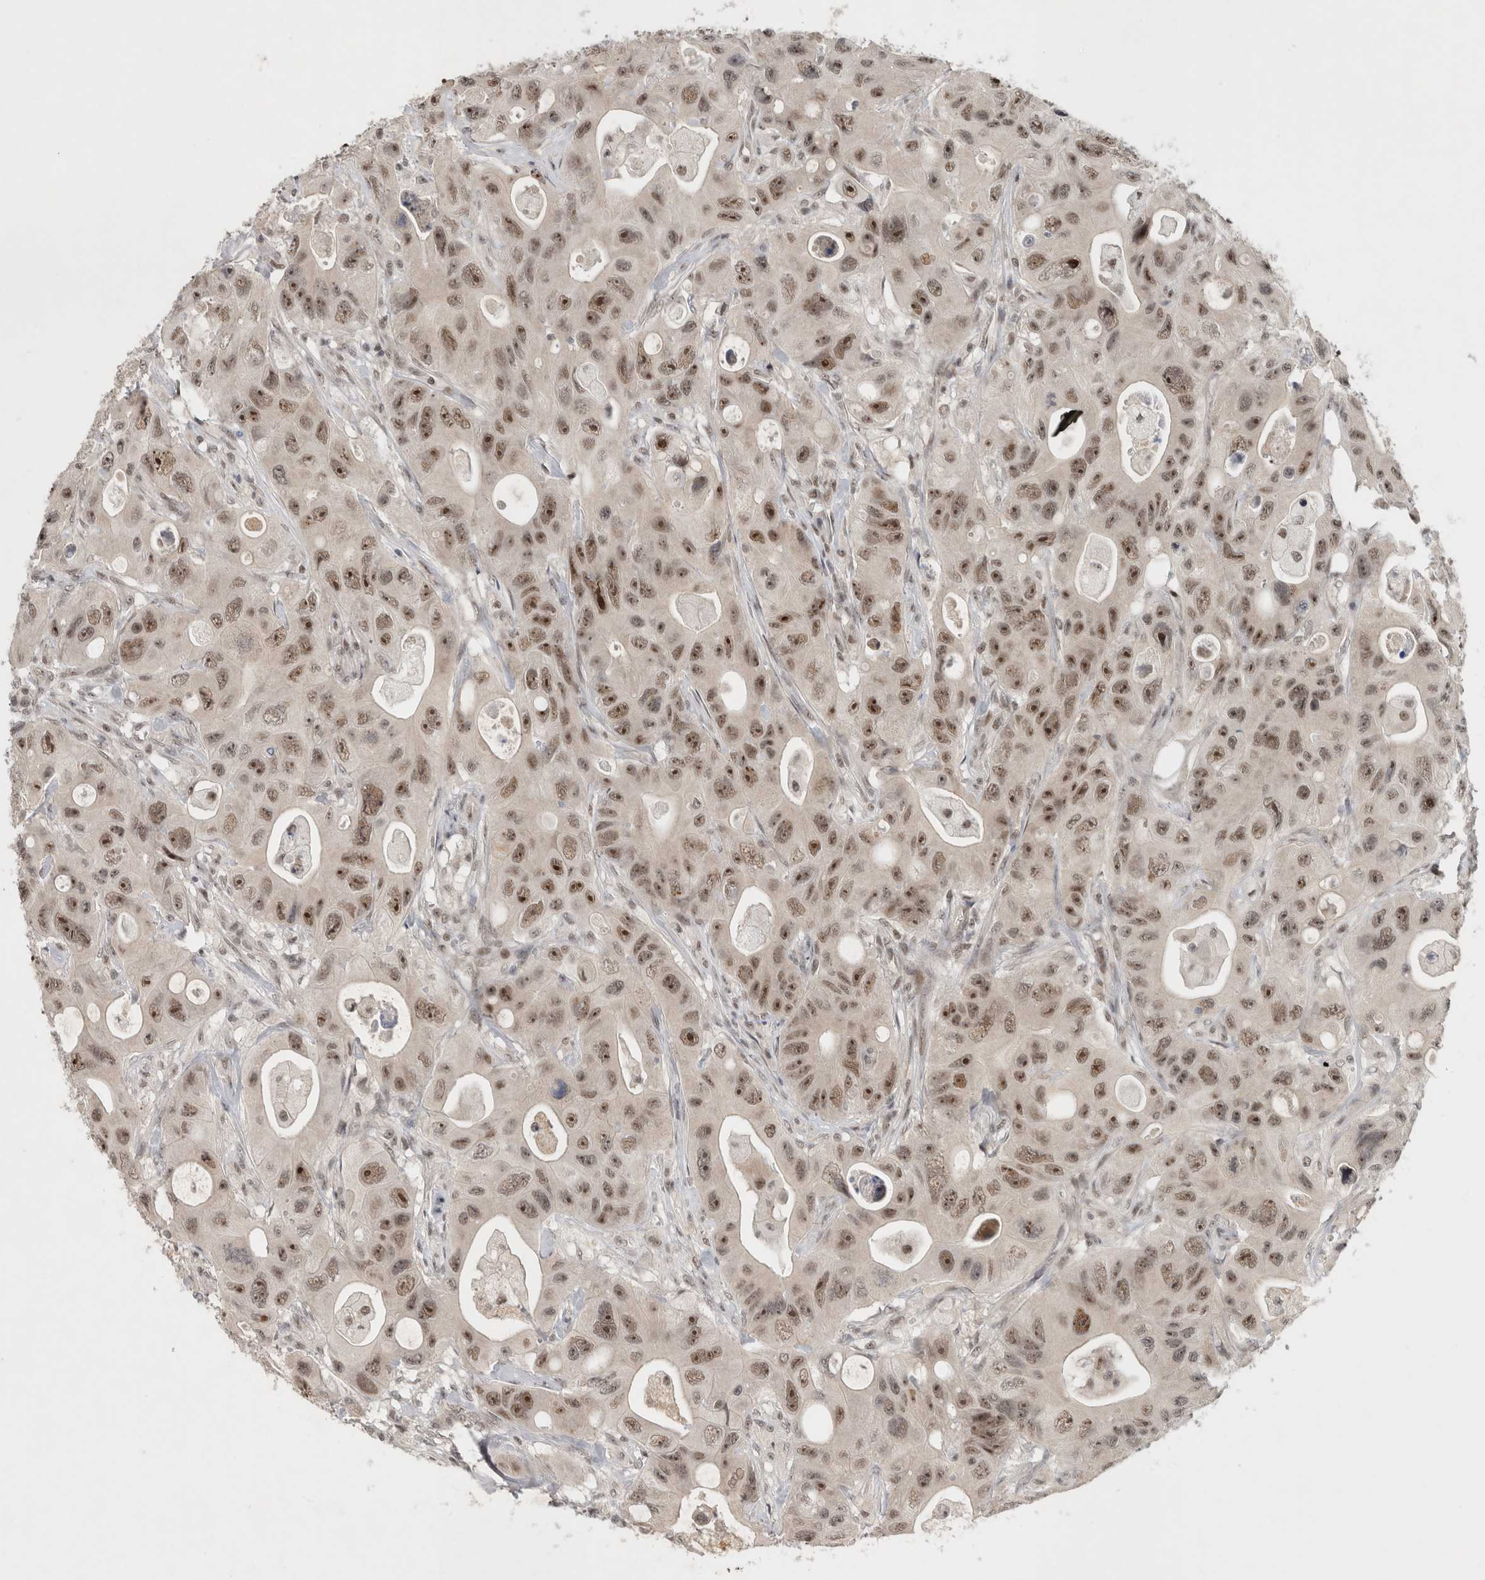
{"staining": {"intensity": "moderate", "quantity": ">75%", "location": "nuclear"}, "tissue": "colorectal cancer", "cell_type": "Tumor cells", "image_type": "cancer", "snomed": [{"axis": "morphology", "description": "Adenocarcinoma, NOS"}, {"axis": "topography", "description": "Colon"}], "caption": "A brown stain highlights moderate nuclear positivity of a protein in human adenocarcinoma (colorectal) tumor cells. Using DAB (3,3'-diaminobenzidine) (brown) and hematoxylin (blue) stains, captured at high magnification using brightfield microscopy.", "gene": "HESX1", "patient": {"sex": "female", "age": 46}}